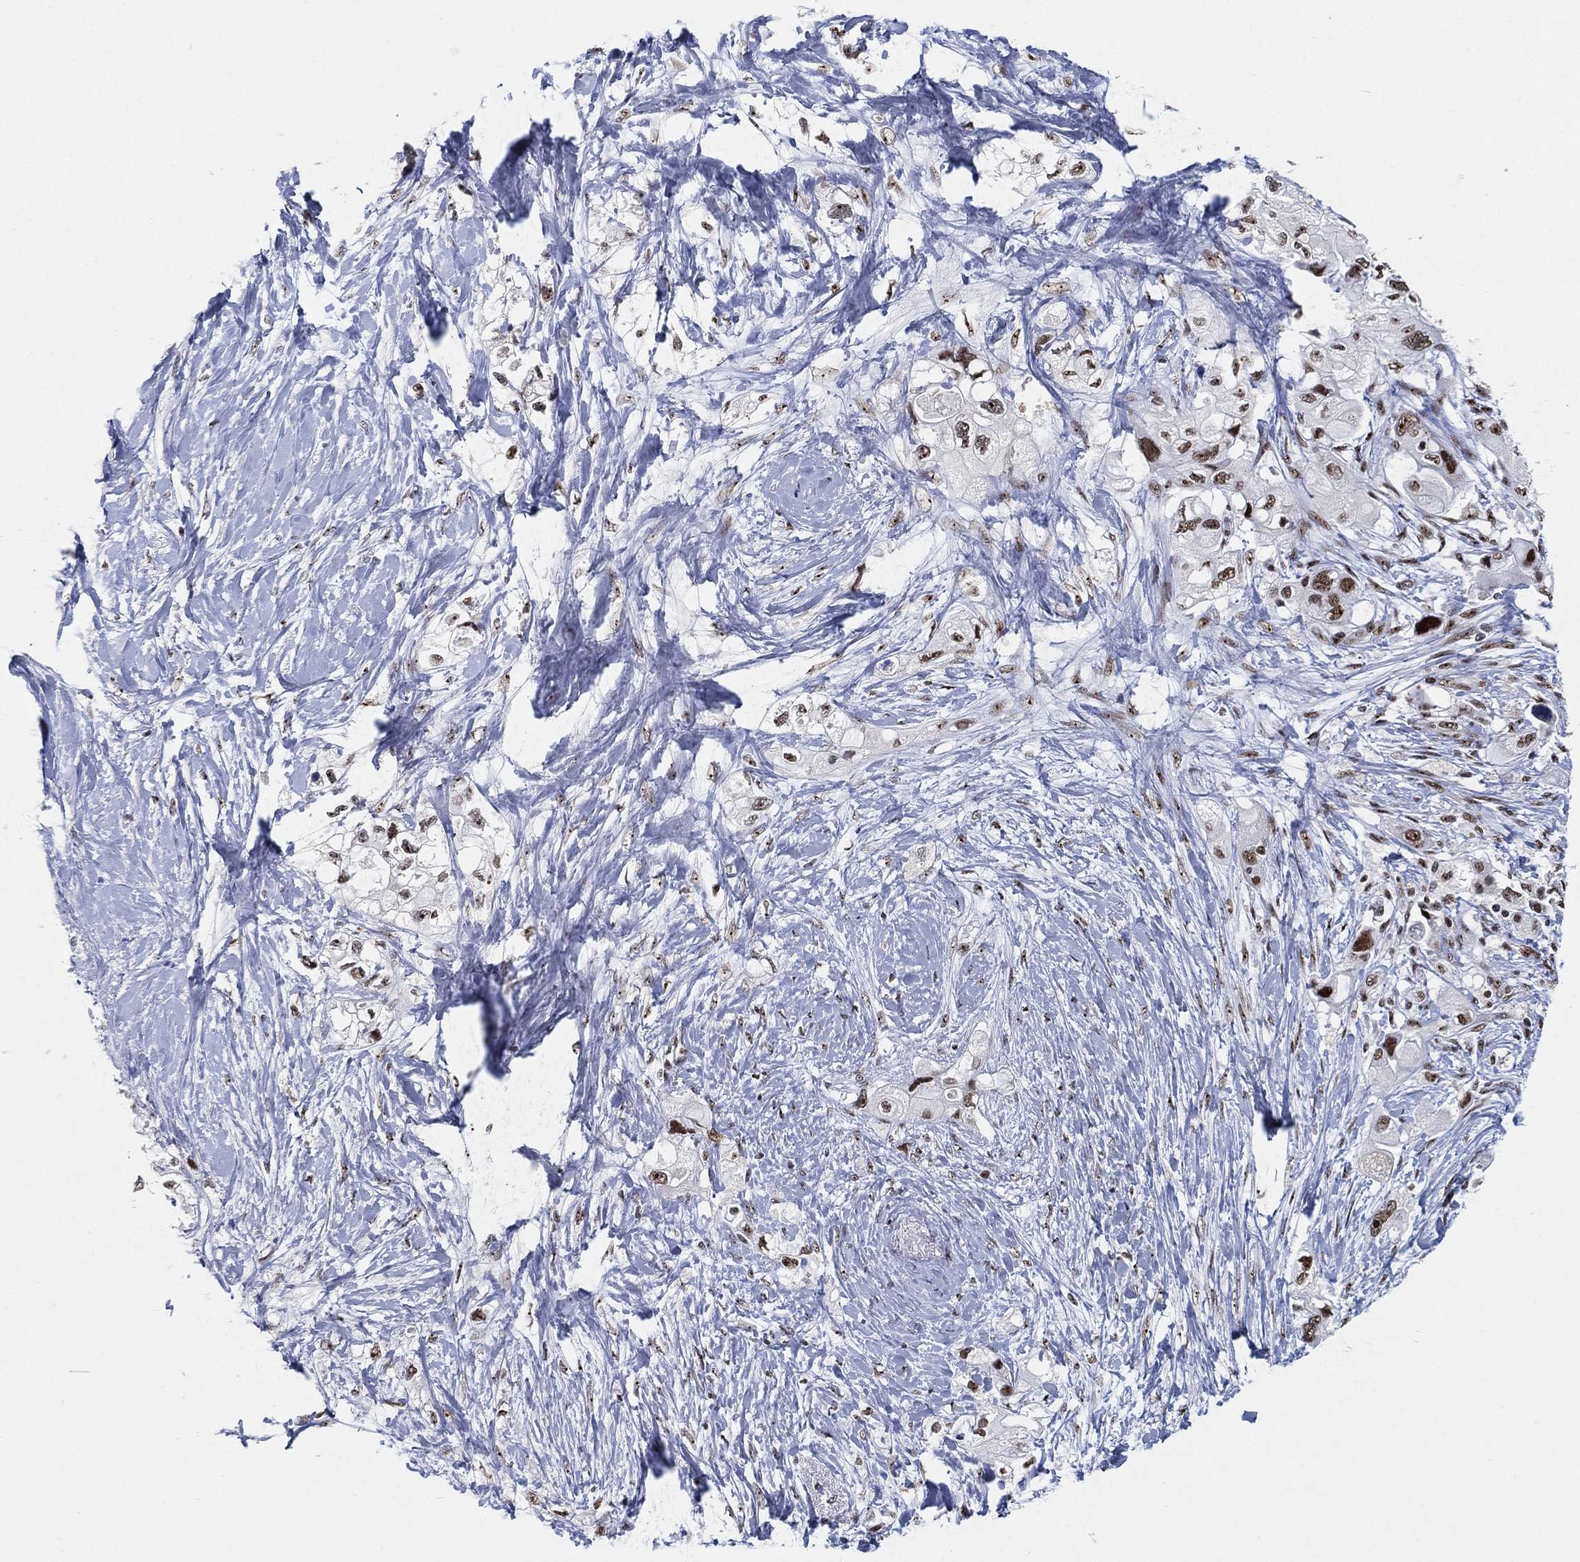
{"staining": {"intensity": "moderate", "quantity": ">75%", "location": "nuclear"}, "tissue": "pancreatic cancer", "cell_type": "Tumor cells", "image_type": "cancer", "snomed": [{"axis": "morphology", "description": "Adenocarcinoma, NOS"}, {"axis": "topography", "description": "Pancreas"}], "caption": "Immunohistochemistry histopathology image of pancreatic adenocarcinoma stained for a protein (brown), which displays medium levels of moderate nuclear expression in about >75% of tumor cells.", "gene": "DDX27", "patient": {"sex": "female", "age": 56}}